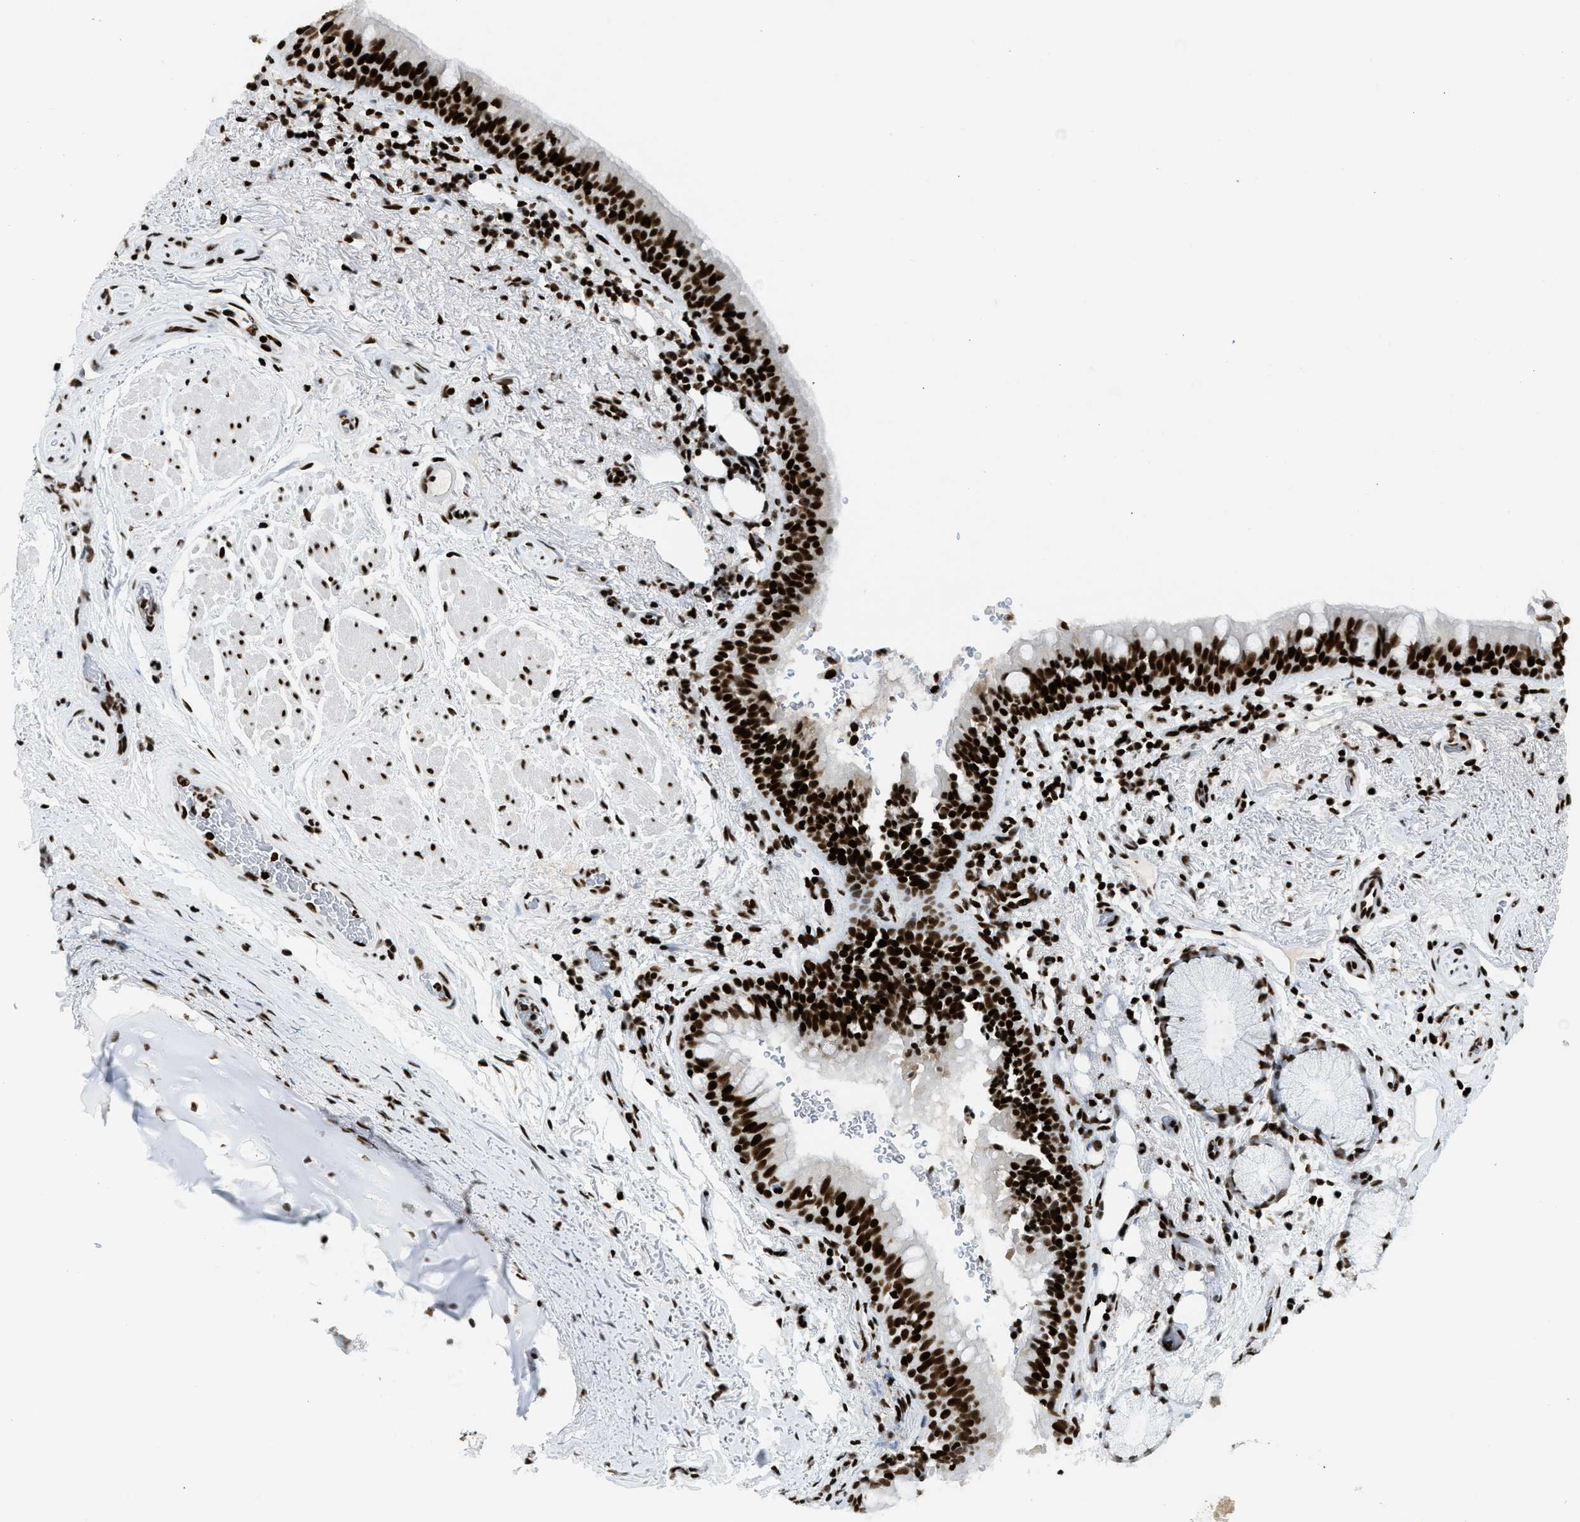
{"staining": {"intensity": "strong", "quantity": ">75%", "location": "nuclear"}, "tissue": "bronchus", "cell_type": "Respiratory epithelial cells", "image_type": "normal", "snomed": [{"axis": "morphology", "description": "Normal tissue, NOS"}, {"axis": "morphology", "description": "Inflammation, NOS"}, {"axis": "topography", "description": "Cartilage tissue"}, {"axis": "topography", "description": "Bronchus"}], "caption": "A photomicrograph showing strong nuclear staining in about >75% of respiratory epithelial cells in unremarkable bronchus, as visualized by brown immunohistochemical staining.", "gene": "PIF1", "patient": {"sex": "male", "age": 77}}